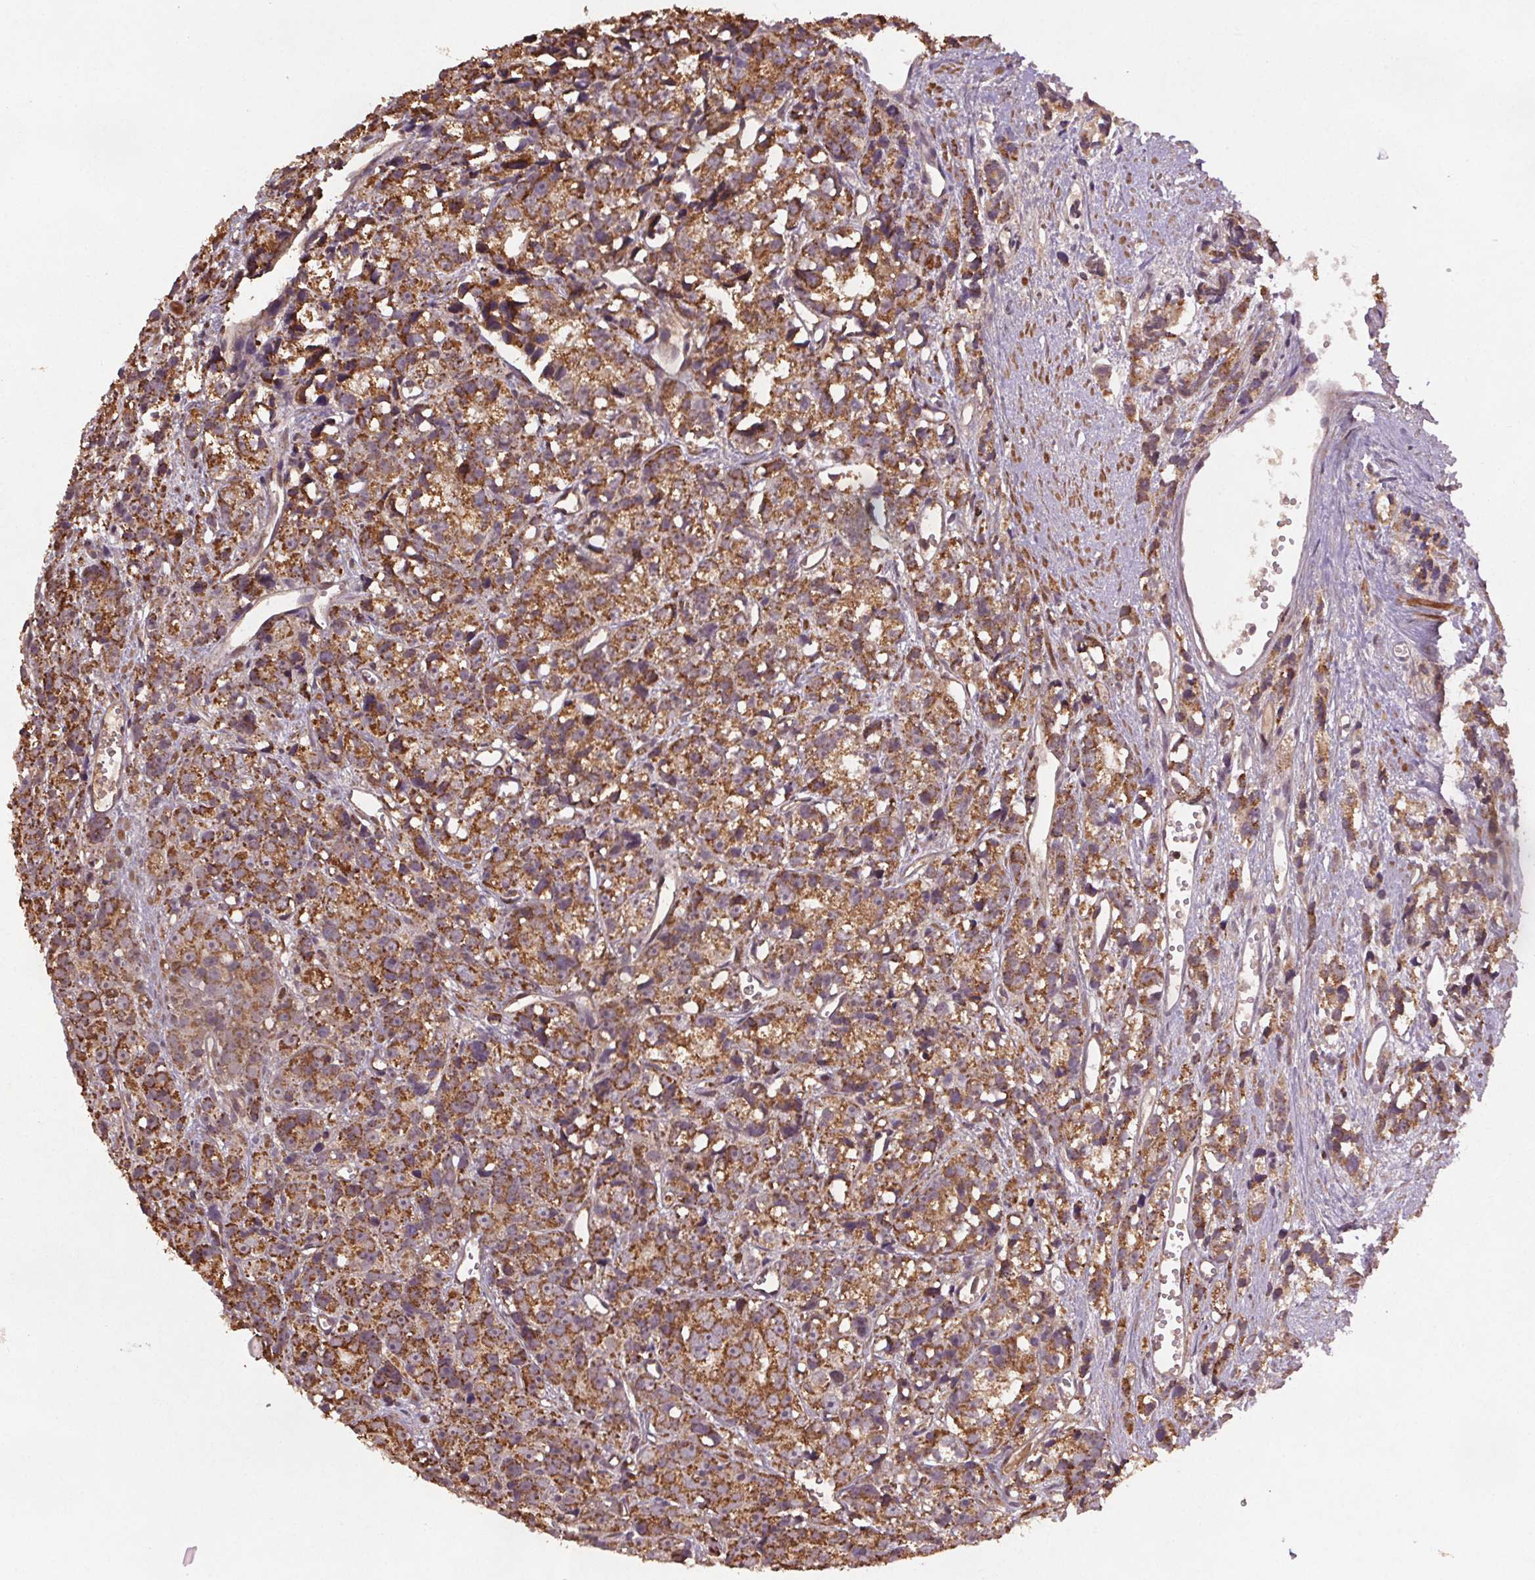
{"staining": {"intensity": "moderate", "quantity": ">75%", "location": "cytoplasmic/membranous"}, "tissue": "prostate cancer", "cell_type": "Tumor cells", "image_type": "cancer", "snomed": [{"axis": "morphology", "description": "Adenocarcinoma, High grade"}, {"axis": "topography", "description": "Prostate"}], "caption": "Prostate high-grade adenocarcinoma tissue displays moderate cytoplasmic/membranous expression in approximately >75% of tumor cells, visualized by immunohistochemistry.", "gene": "SEC14L2", "patient": {"sex": "male", "age": 77}}